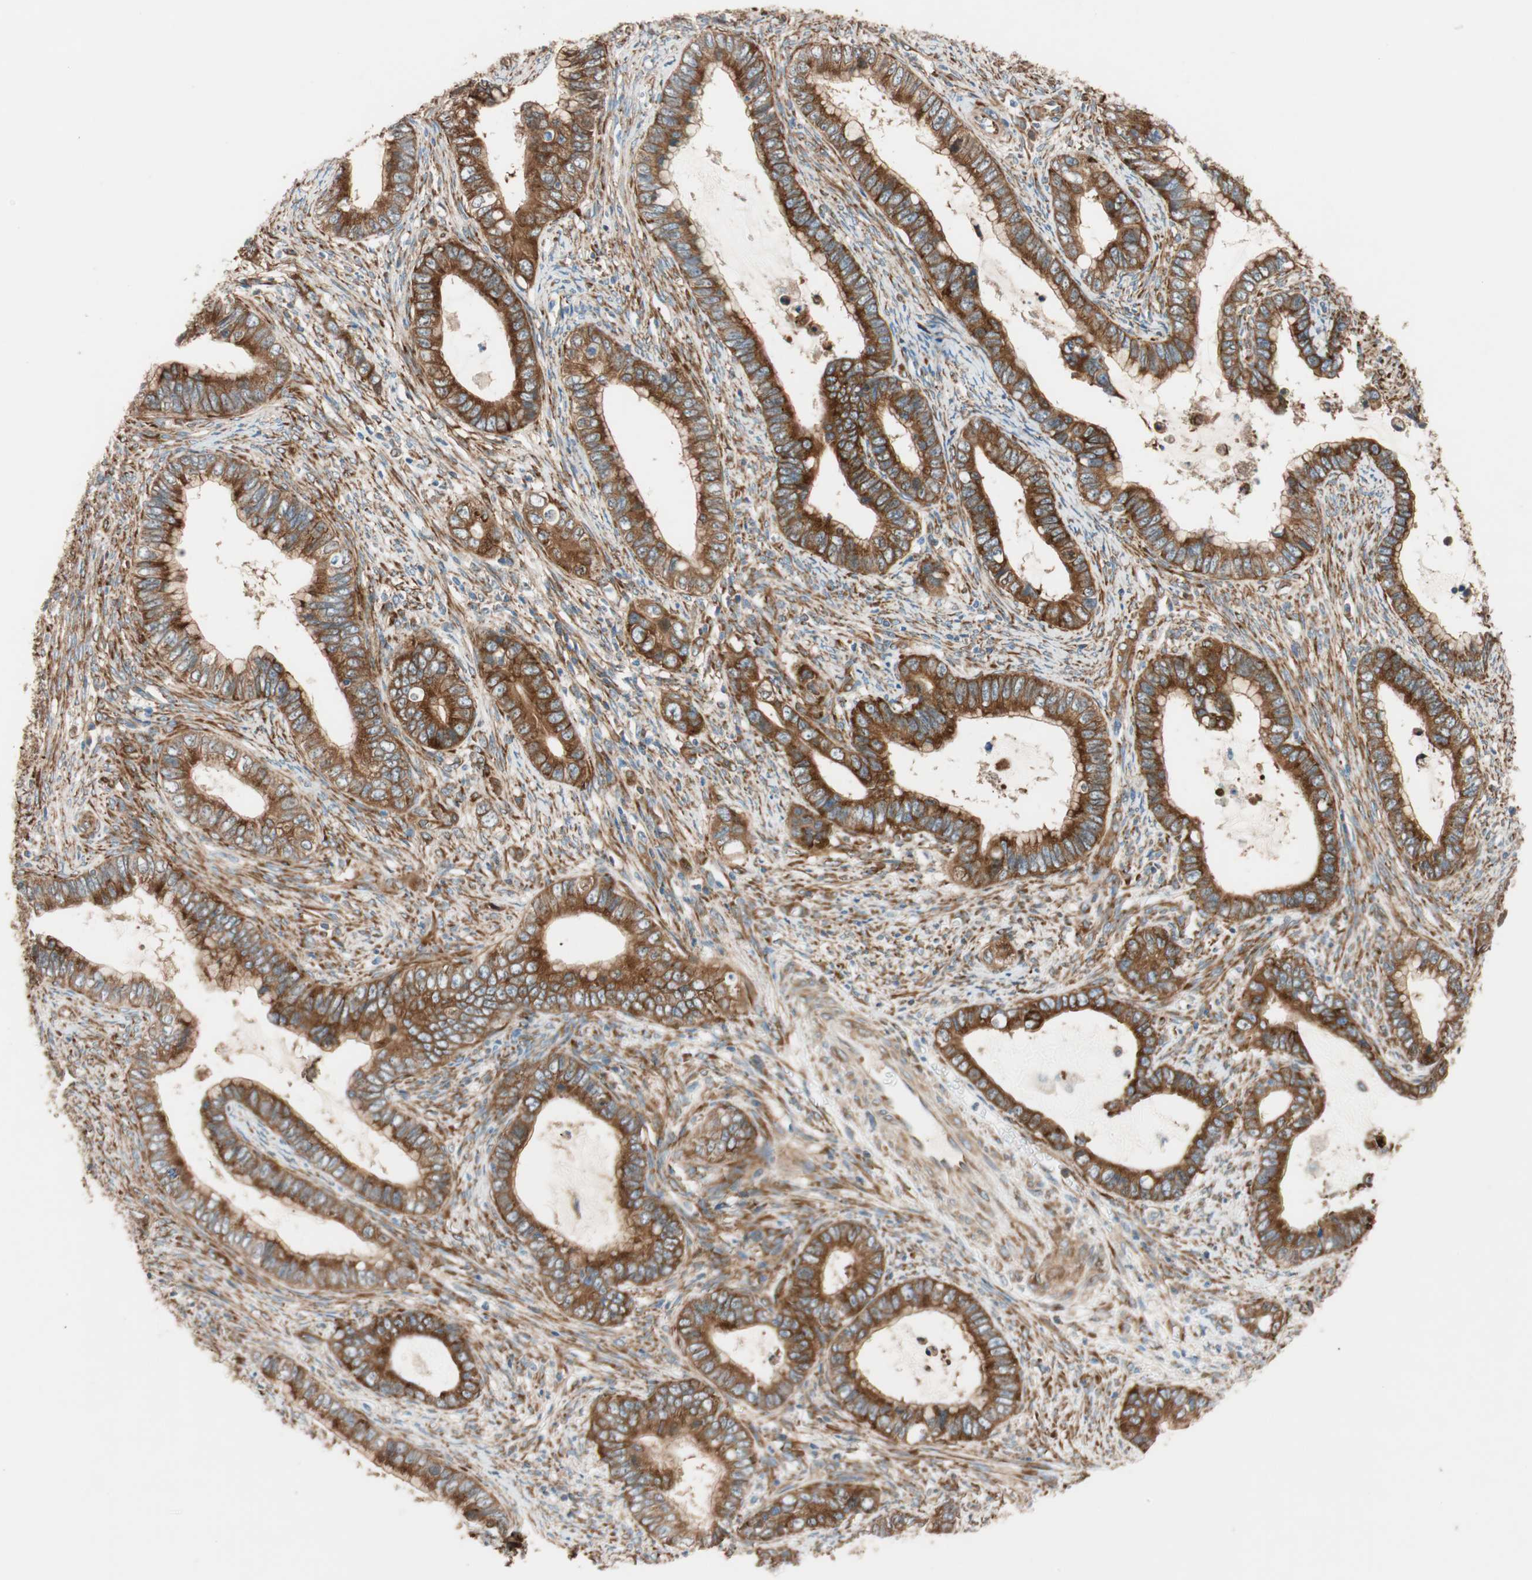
{"staining": {"intensity": "strong", "quantity": ">75%", "location": "cytoplasmic/membranous"}, "tissue": "cervical cancer", "cell_type": "Tumor cells", "image_type": "cancer", "snomed": [{"axis": "morphology", "description": "Adenocarcinoma, NOS"}, {"axis": "topography", "description": "Cervix"}], "caption": "DAB (3,3'-diaminobenzidine) immunohistochemical staining of human cervical cancer (adenocarcinoma) exhibits strong cytoplasmic/membranous protein positivity in about >75% of tumor cells.", "gene": "WASL", "patient": {"sex": "female", "age": 44}}